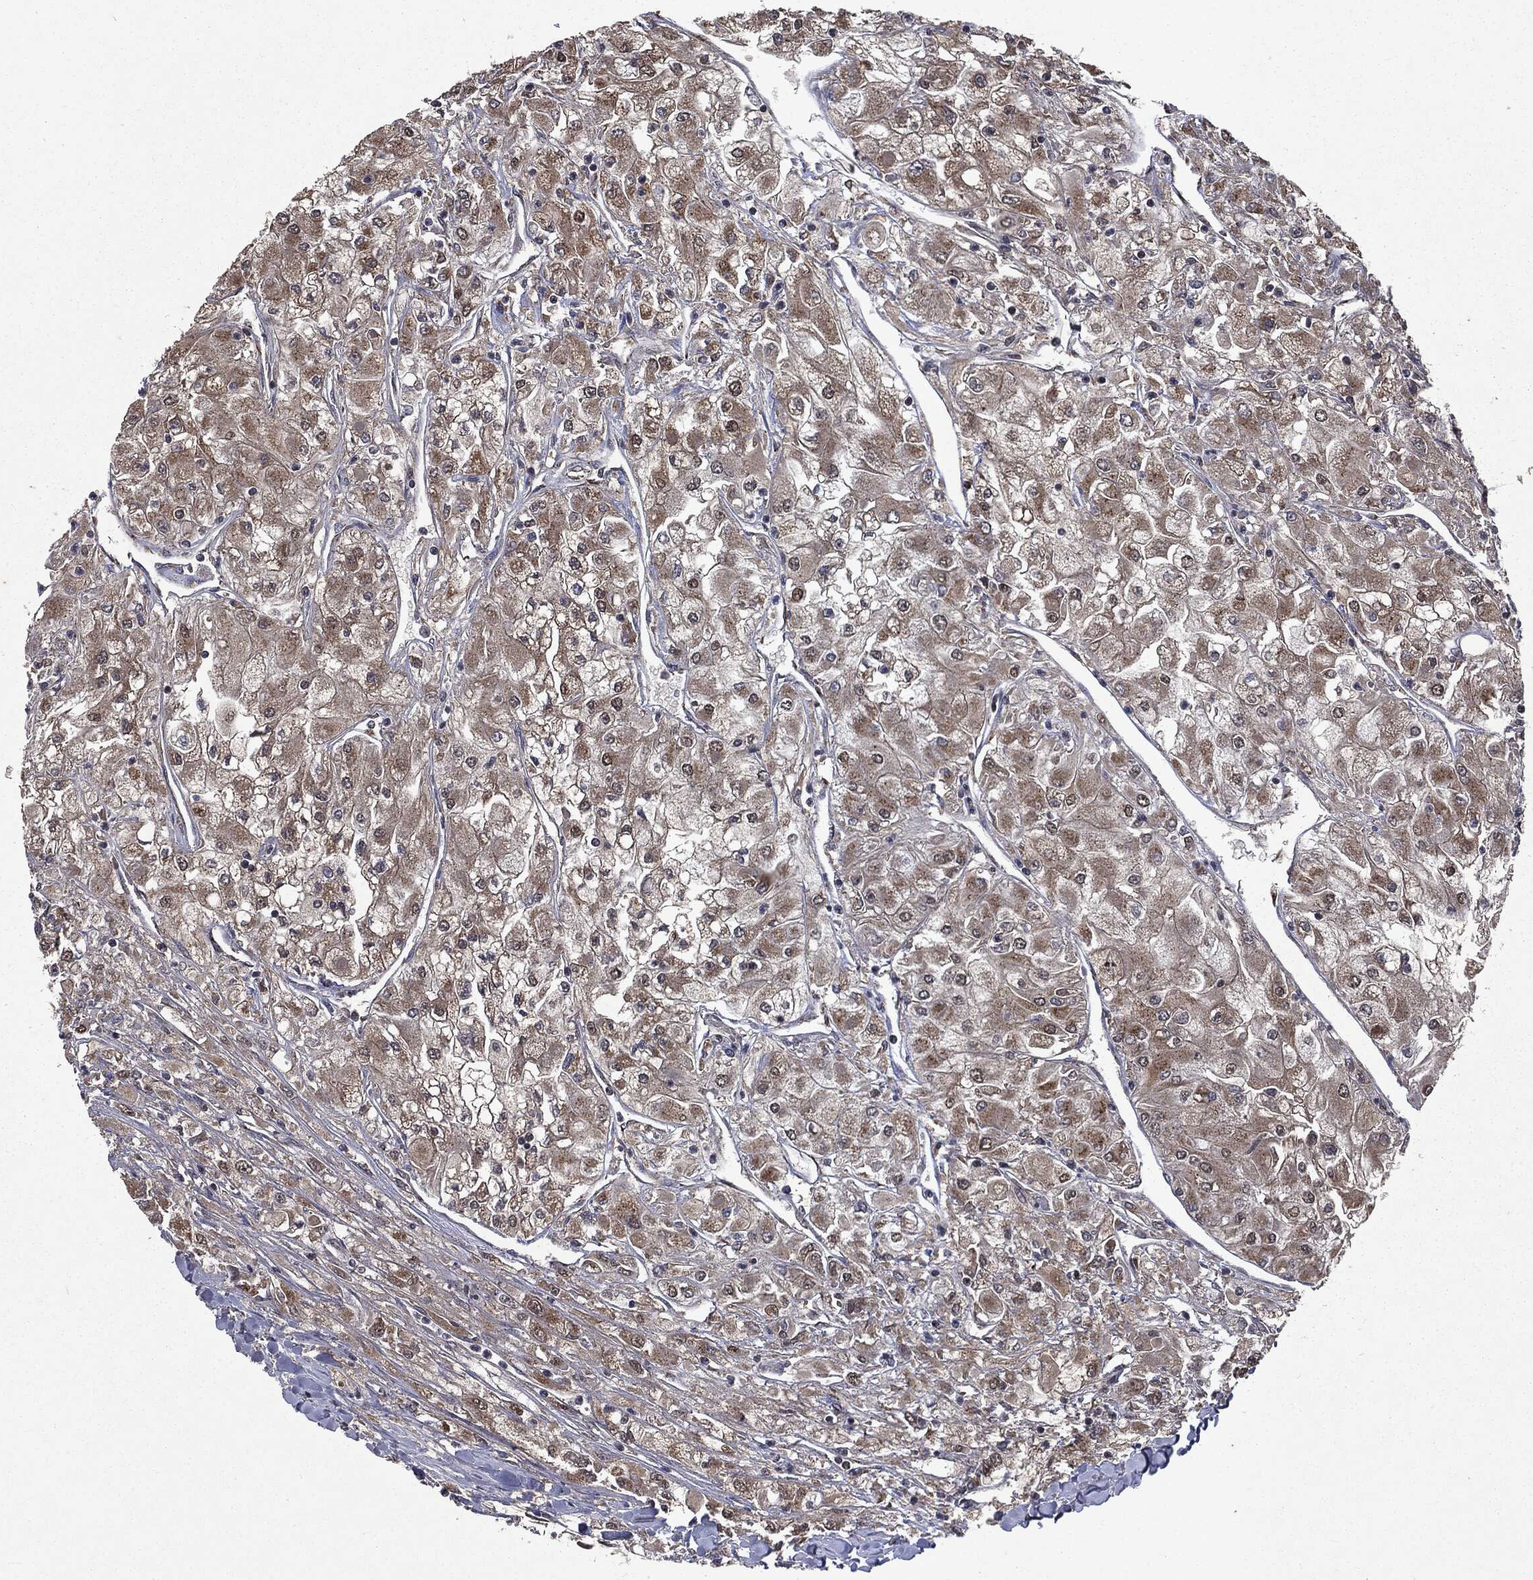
{"staining": {"intensity": "moderate", "quantity": ">75%", "location": "cytoplasmic/membranous"}, "tissue": "renal cancer", "cell_type": "Tumor cells", "image_type": "cancer", "snomed": [{"axis": "morphology", "description": "Adenocarcinoma, NOS"}, {"axis": "topography", "description": "Kidney"}], "caption": "This micrograph displays immunohistochemistry staining of renal cancer, with medium moderate cytoplasmic/membranous staining in approximately >75% of tumor cells.", "gene": "PLPPR2", "patient": {"sex": "male", "age": 80}}